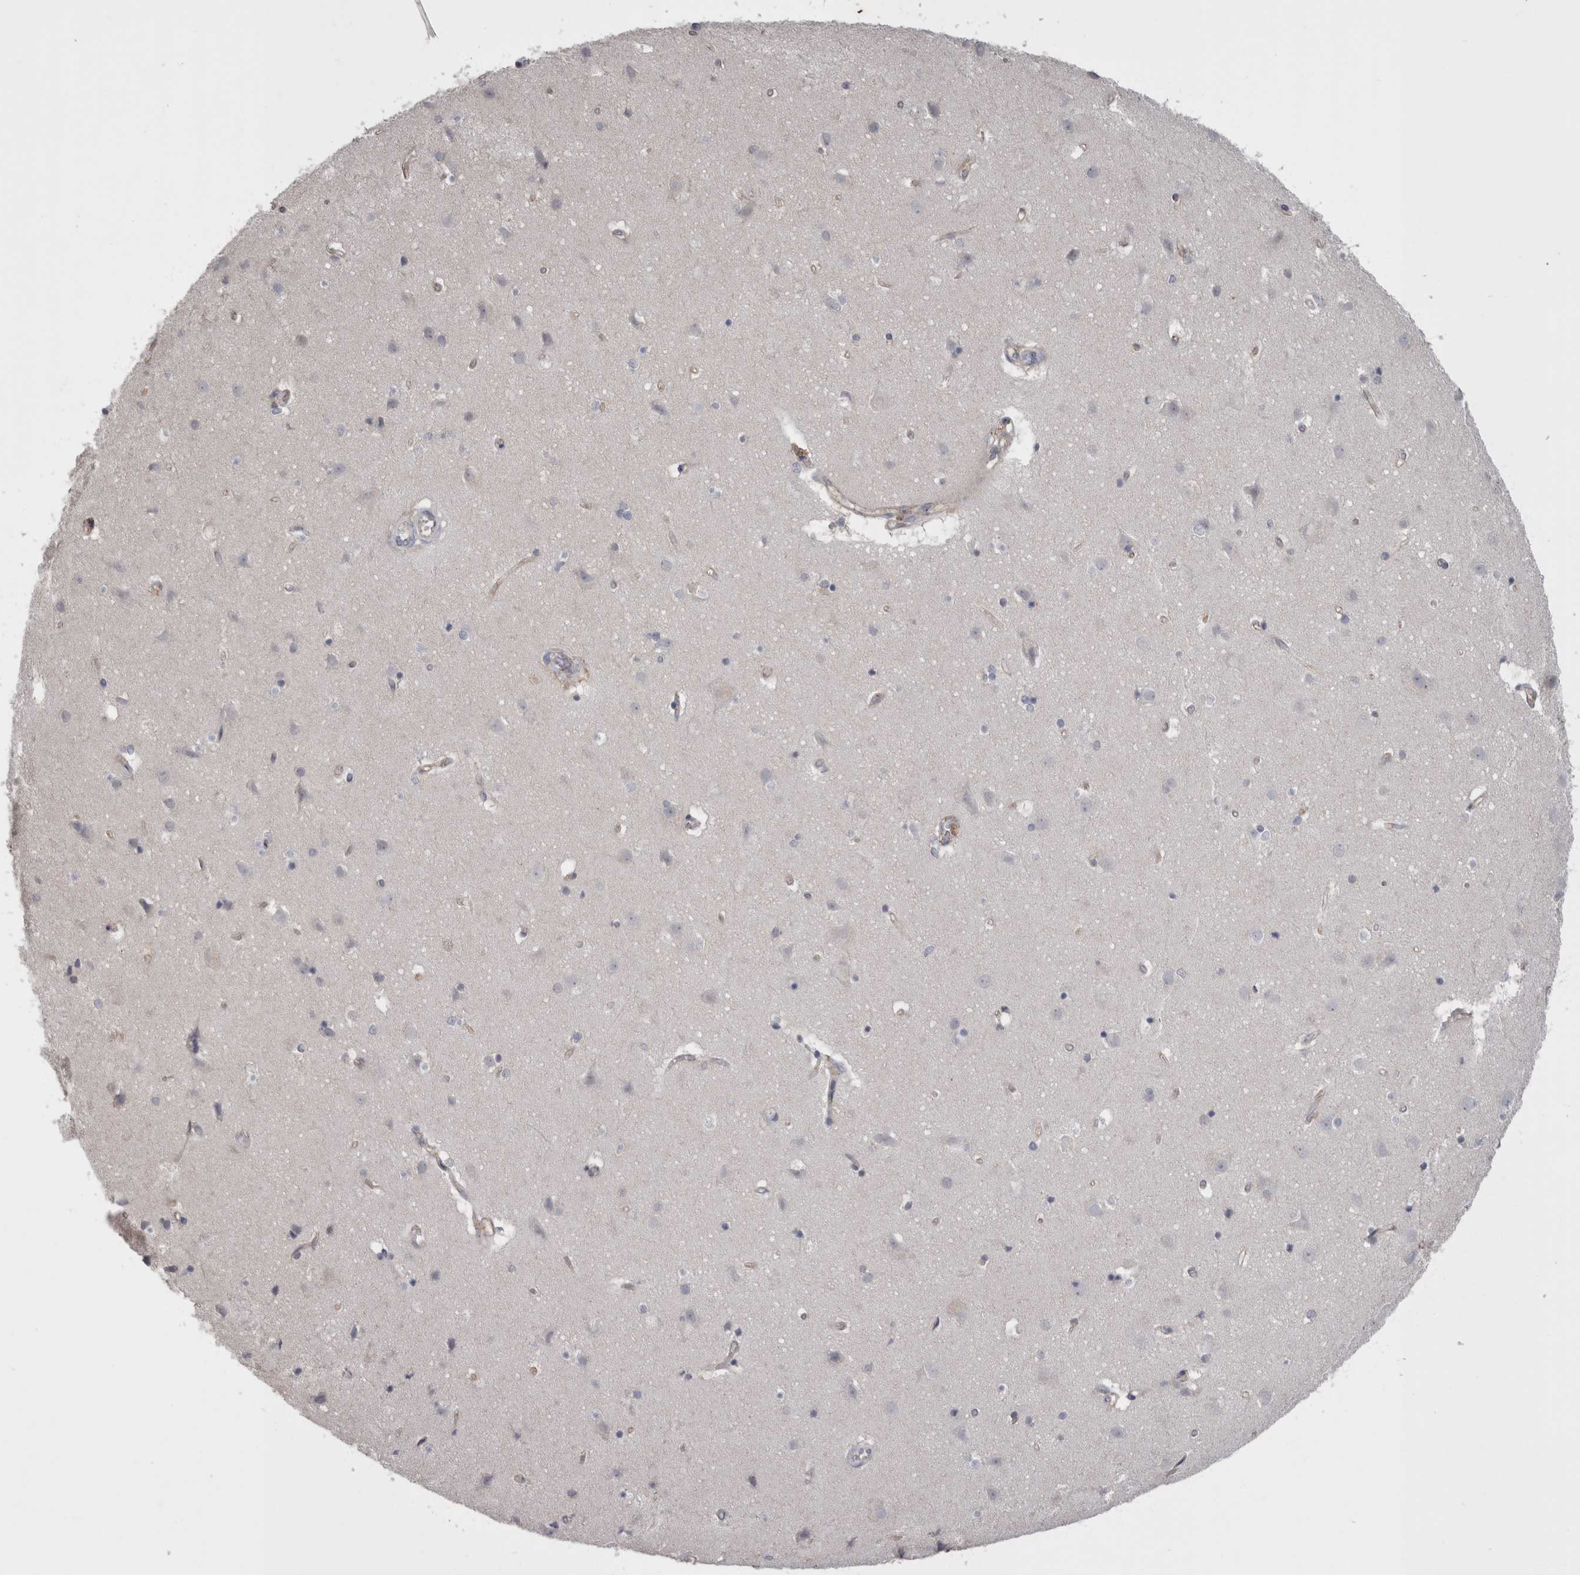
{"staining": {"intensity": "weak", "quantity": "<25%", "location": "cytoplasmic/membranous"}, "tissue": "cerebral cortex", "cell_type": "Endothelial cells", "image_type": "normal", "snomed": [{"axis": "morphology", "description": "Normal tissue, NOS"}, {"axis": "topography", "description": "Cerebral cortex"}], "caption": "Immunohistochemistry histopathology image of benign cerebral cortex: human cerebral cortex stained with DAB (3,3'-diaminobenzidine) shows no significant protein staining in endothelial cells.", "gene": "NECTIN2", "patient": {"sex": "male", "age": 54}}